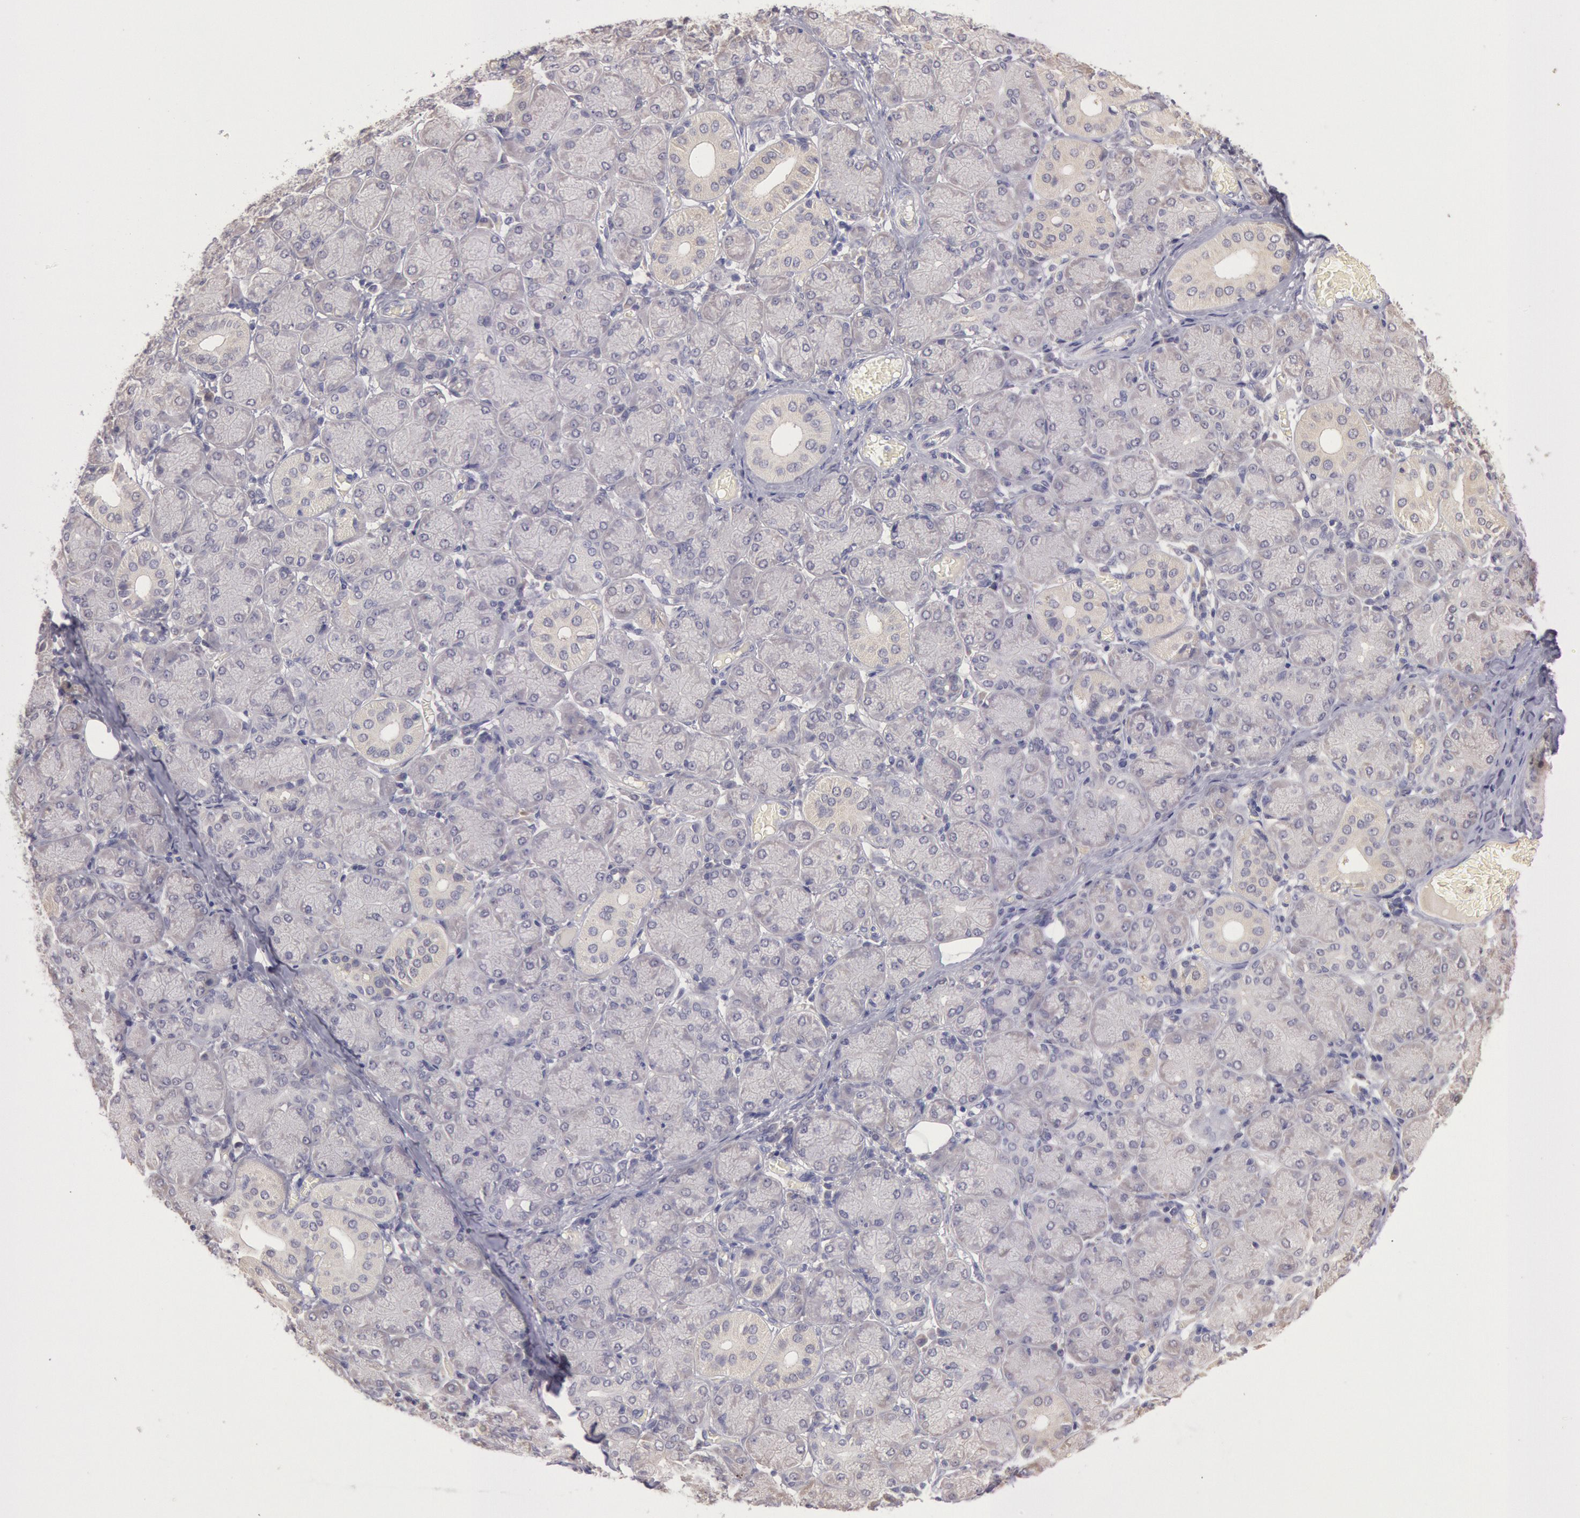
{"staining": {"intensity": "negative", "quantity": "none", "location": "none"}, "tissue": "salivary gland", "cell_type": "Glandular cells", "image_type": "normal", "snomed": [{"axis": "morphology", "description": "Normal tissue, NOS"}, {"axis": "topography", "description": "Salivary gland"}], "caption": "A photomicrograph of human salivary gland is negative for staining in glandular cells. Nuclei are stained in blue.", "gene": "C1R", "patient": {"sex": "female", "age": 24}}